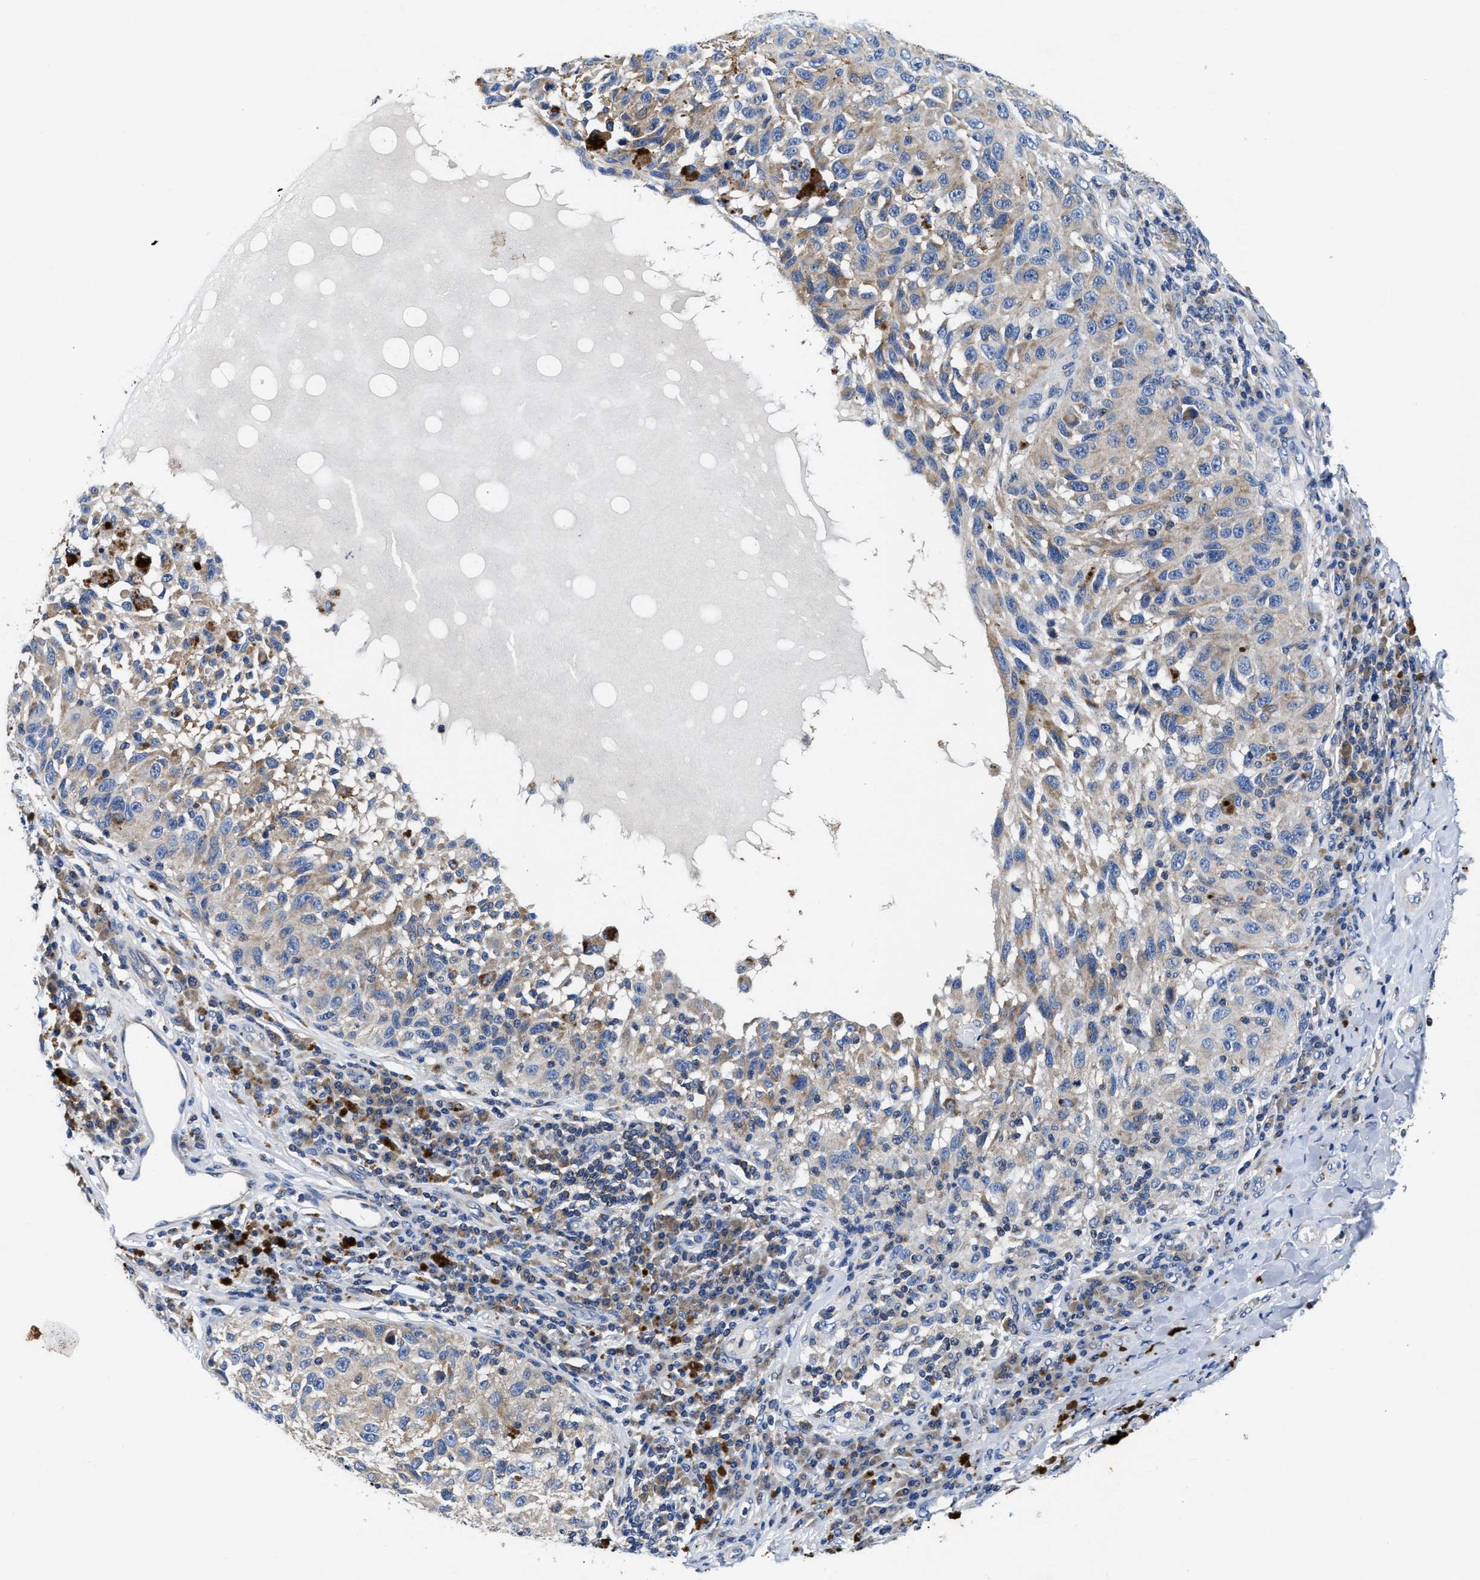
{"staining": {"intensity": "weak", "quantity": "25%-75%", "location": "cytoplasmic/membranous"}, "tissue": "melanoma", "cell_type": "Tumor cells", "image_type": "cancer", "snomed": [{"axis": "morphology", "description": "Malignant melanoma, NOS"}, {"axis": "topography", "description": "Skin"}], "caption": "This is a histology image of IHC staining of melanoma, which shows weak staining in the cytoplasmic/membranous of tumor cells.", "gene": "PHLPP1", "patient": {"sex": "female", "age": 73}}